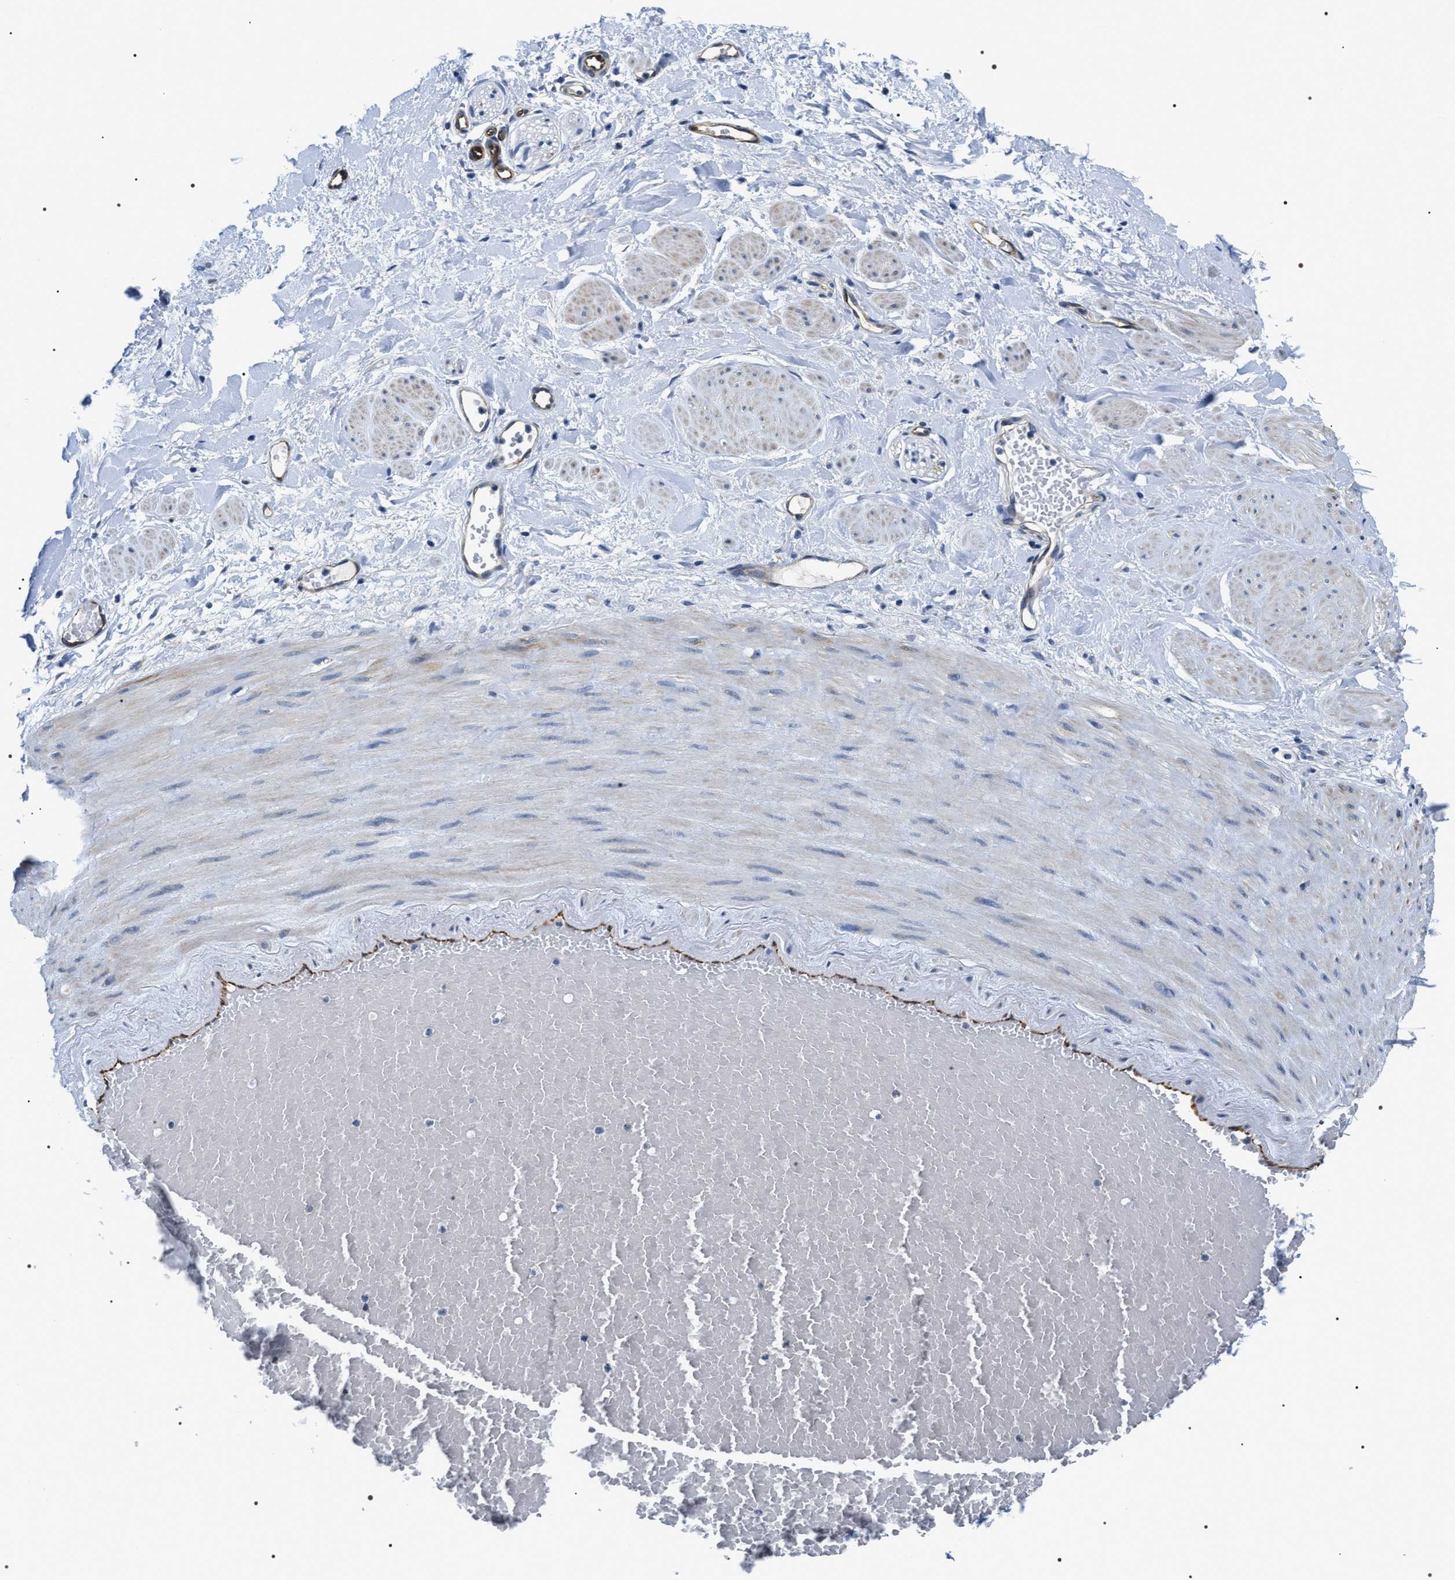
{"staining": {"intensity": "negative", "quantity": "none", "location": "none"}, "tissue": "adipose tissue", "cell_type": "Adipocytes", "image_type": "normal", "snomed": [{"axis": "morphology", "description": "Normal tissue, NOS"}, {"axis": "topography", "description": "Soft tissue"}, {"axis": "topography", "description": "Vascular tissue"}], "caption": "This is an IHC histopathology image of benign adipose tissue. There is no expression in adipocytes.", "gene": "PKD1L1", "patient": {"sex": "female", "age": 35}}